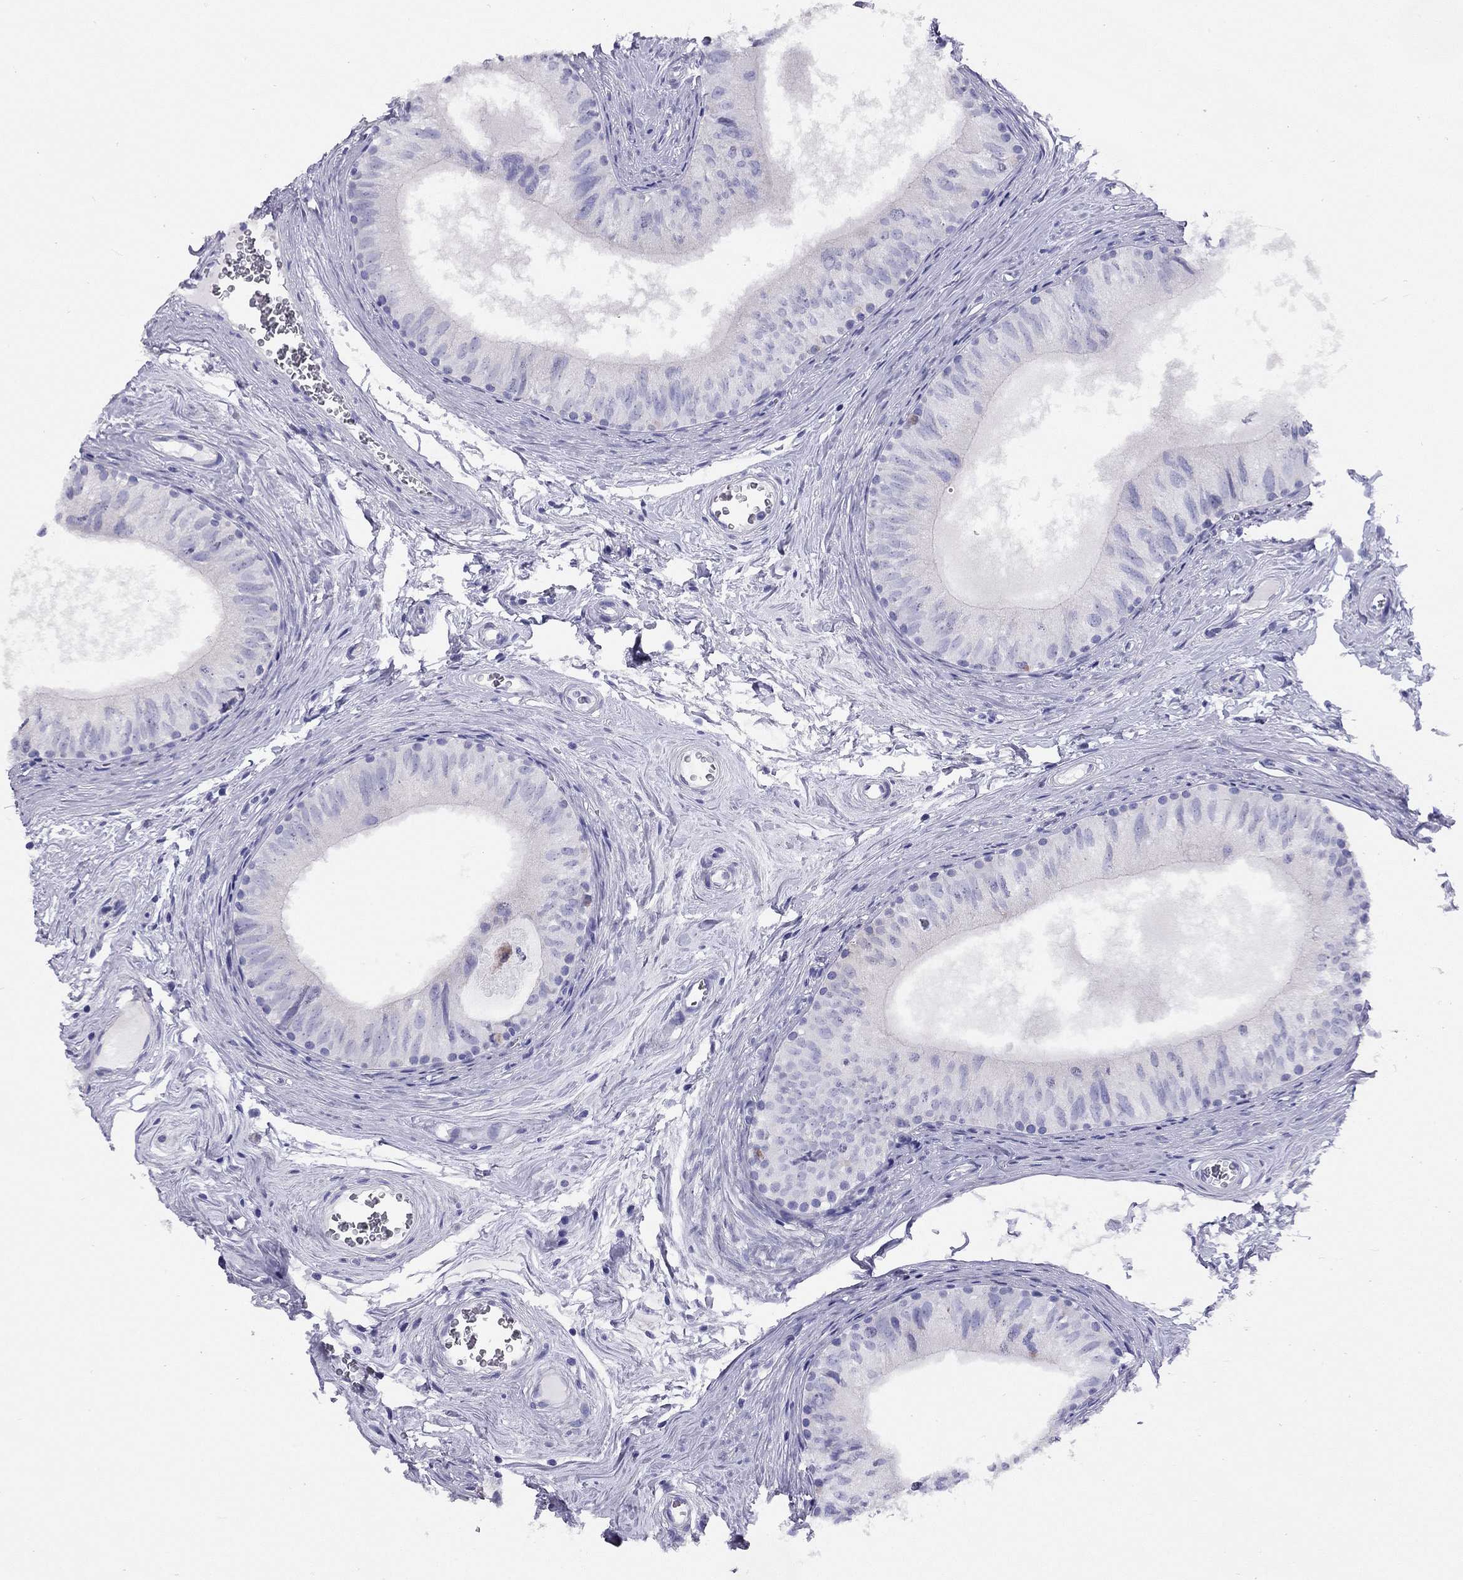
{"staining": {"intensity": "negative", "quantity": "none", "location": "none"}, "tissue": "epididymis", "cell_type": "Glandular cells", "image_type": "normal", "snomed": [{"axis": "morphology", "description": "Normal tissue, NOS"}, {"axis": "topography", "description": "Epididymis"}], "caption": "Immunohistochemistry (IHC) of normal human epididymis displays no expression in glandular cells. The staining is performed using DAB (3,3'-diaminobenzidine) brown chromogen with nuclei counter-stained in using hematoxylin.", "gene": "LRIT2", "patient": {"sex": "male", "age": 52}}